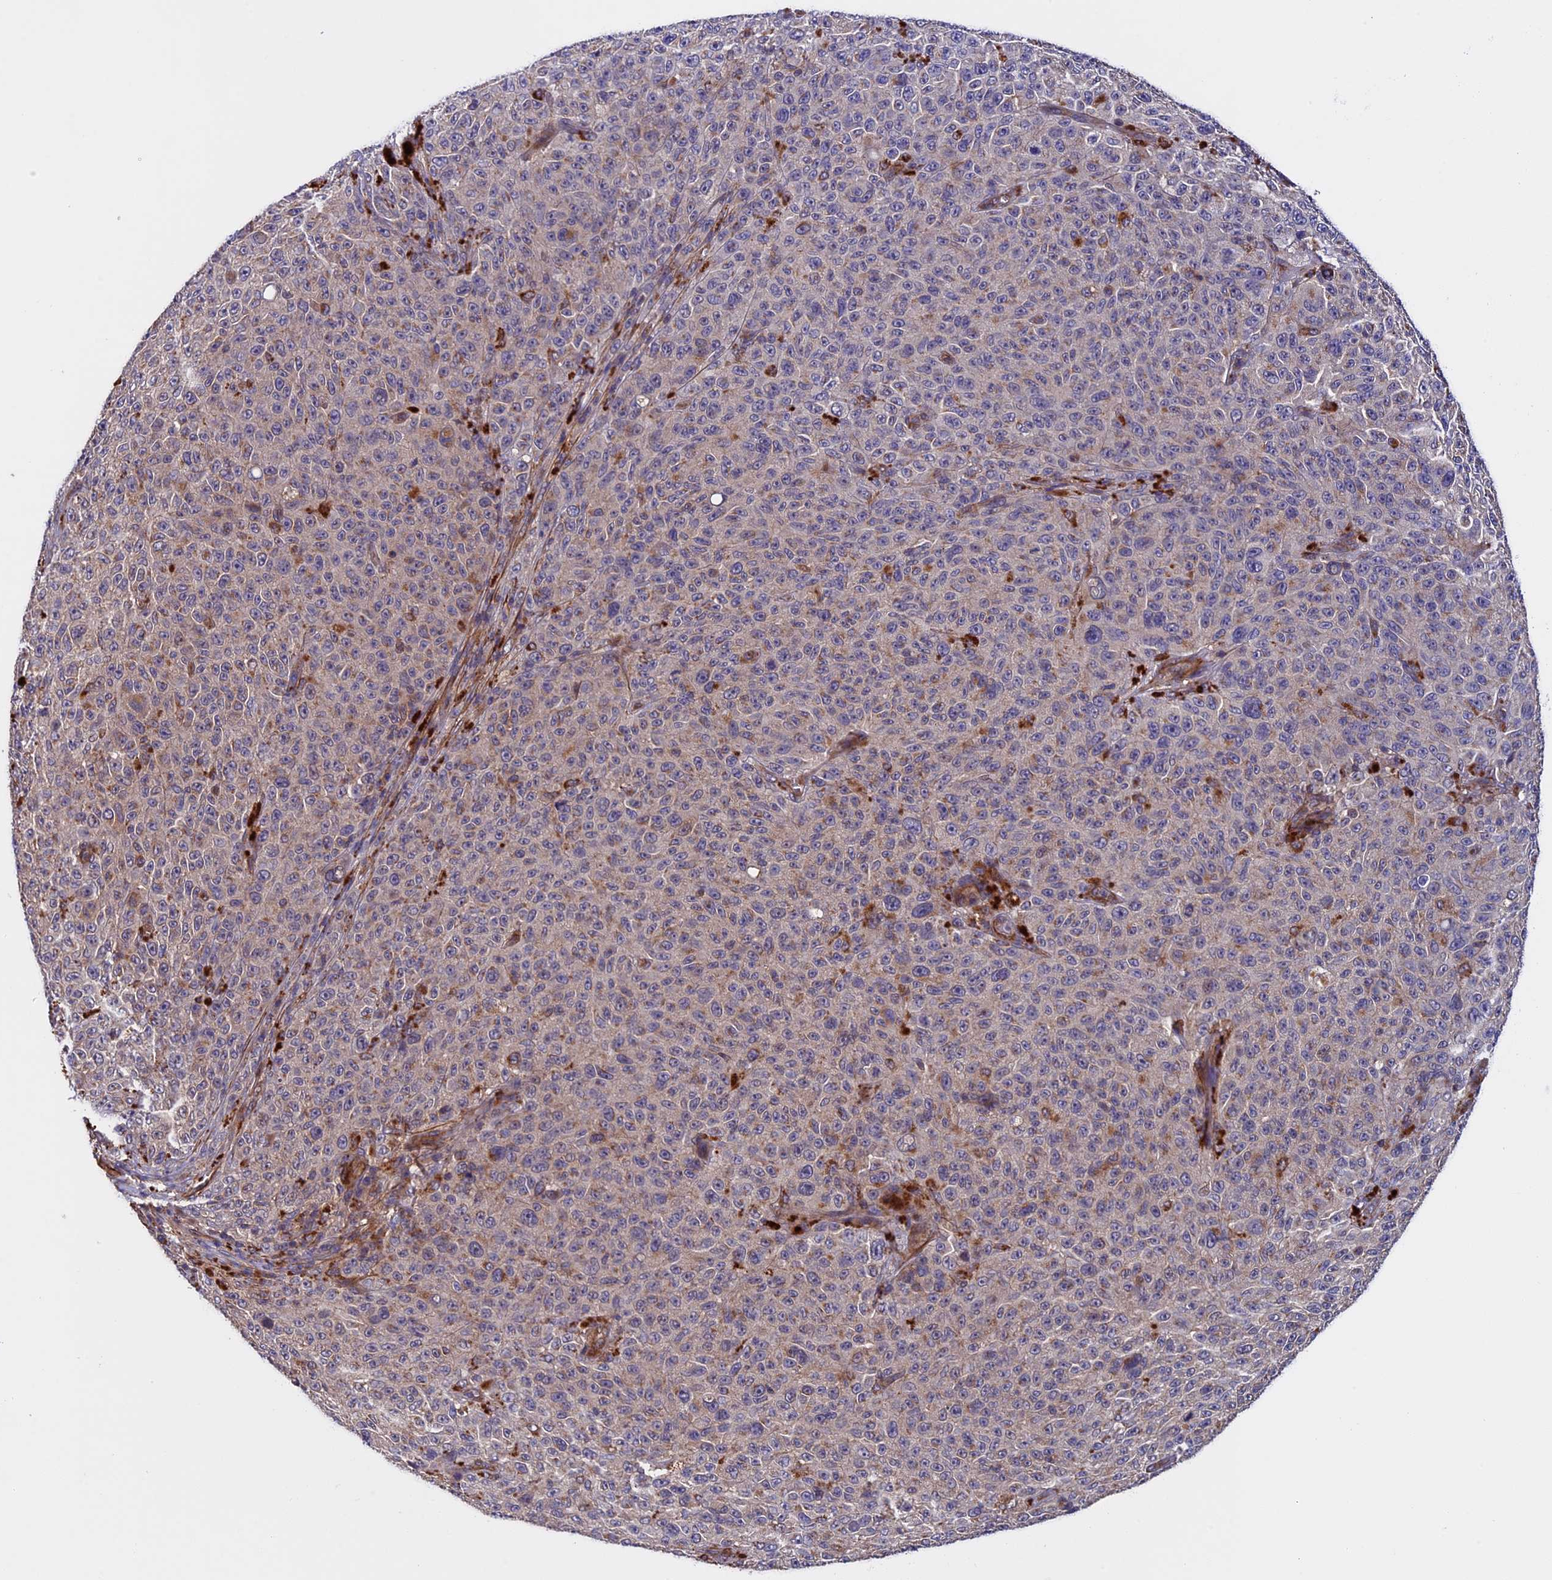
{"staining": {"intensity": "weak", "quantity": "<25%", "location": "cytoplasmic/membranous"}, "tissue": "melanoma", "cell_type": "Tumor cells", "image_type": "cancer", "snomed": [{"axis": "morphology", "description": "Malignant melanoma, NOS"}, {"axis": "topography", "description": "Skin"}], "caption": "This is a histopathology image of IHC staining of melanoma, which shows no expression in tumor cells. Nuclei are stained in blue.", "gene": "SLC9A5", "patient": {"sex": "female", "age": 82}}